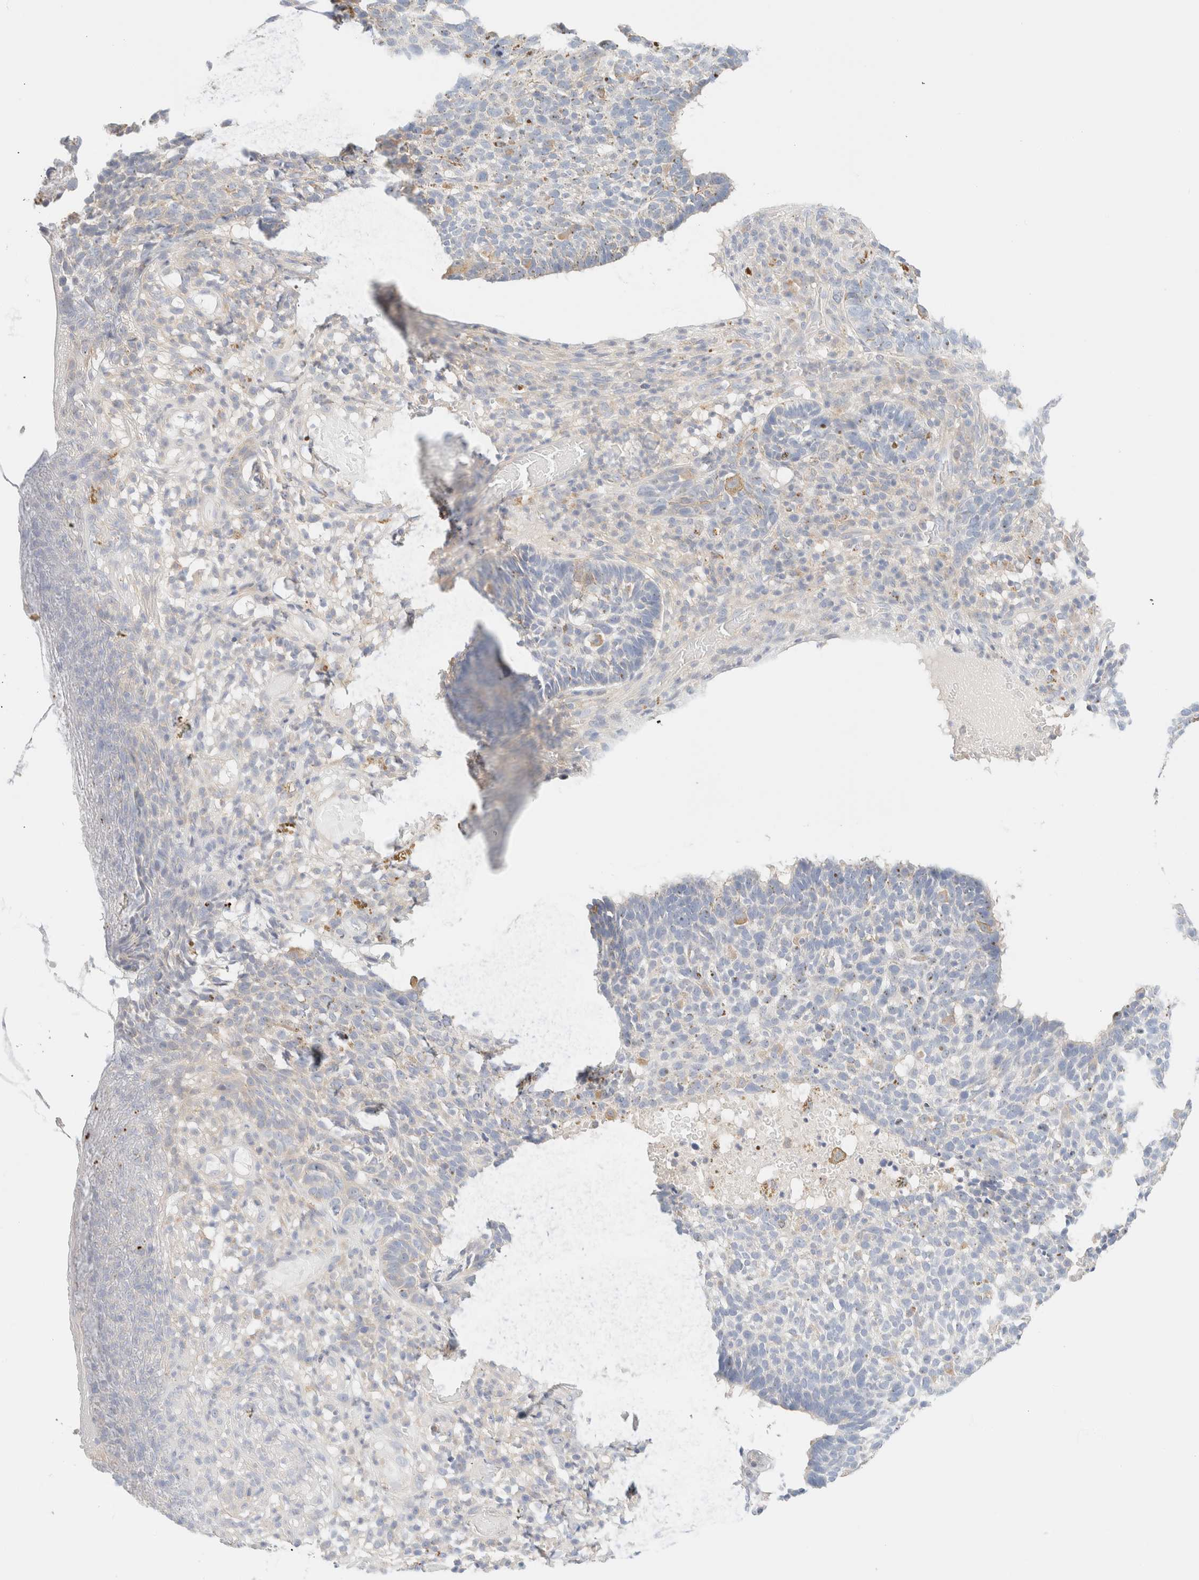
{"staining": {"intensity": "negative", "quantity": "none", "location": "none"}, "tissue": "skin cancer", "cell_type": "Tumor cells", "image_type": "cancer", "snomed": [{"axis": "morphology", "description": "Basal cell carcinoma"}, {"axis": "topography", "description": "Skin"}], "caption": "Human skin basal cell carcinoma stained for a protein using immunohistochemistry (IHC) exhibits no positivity in tumor cells.", "gene": "SARM1", "patient": {"sex": "male", "age": 85}}